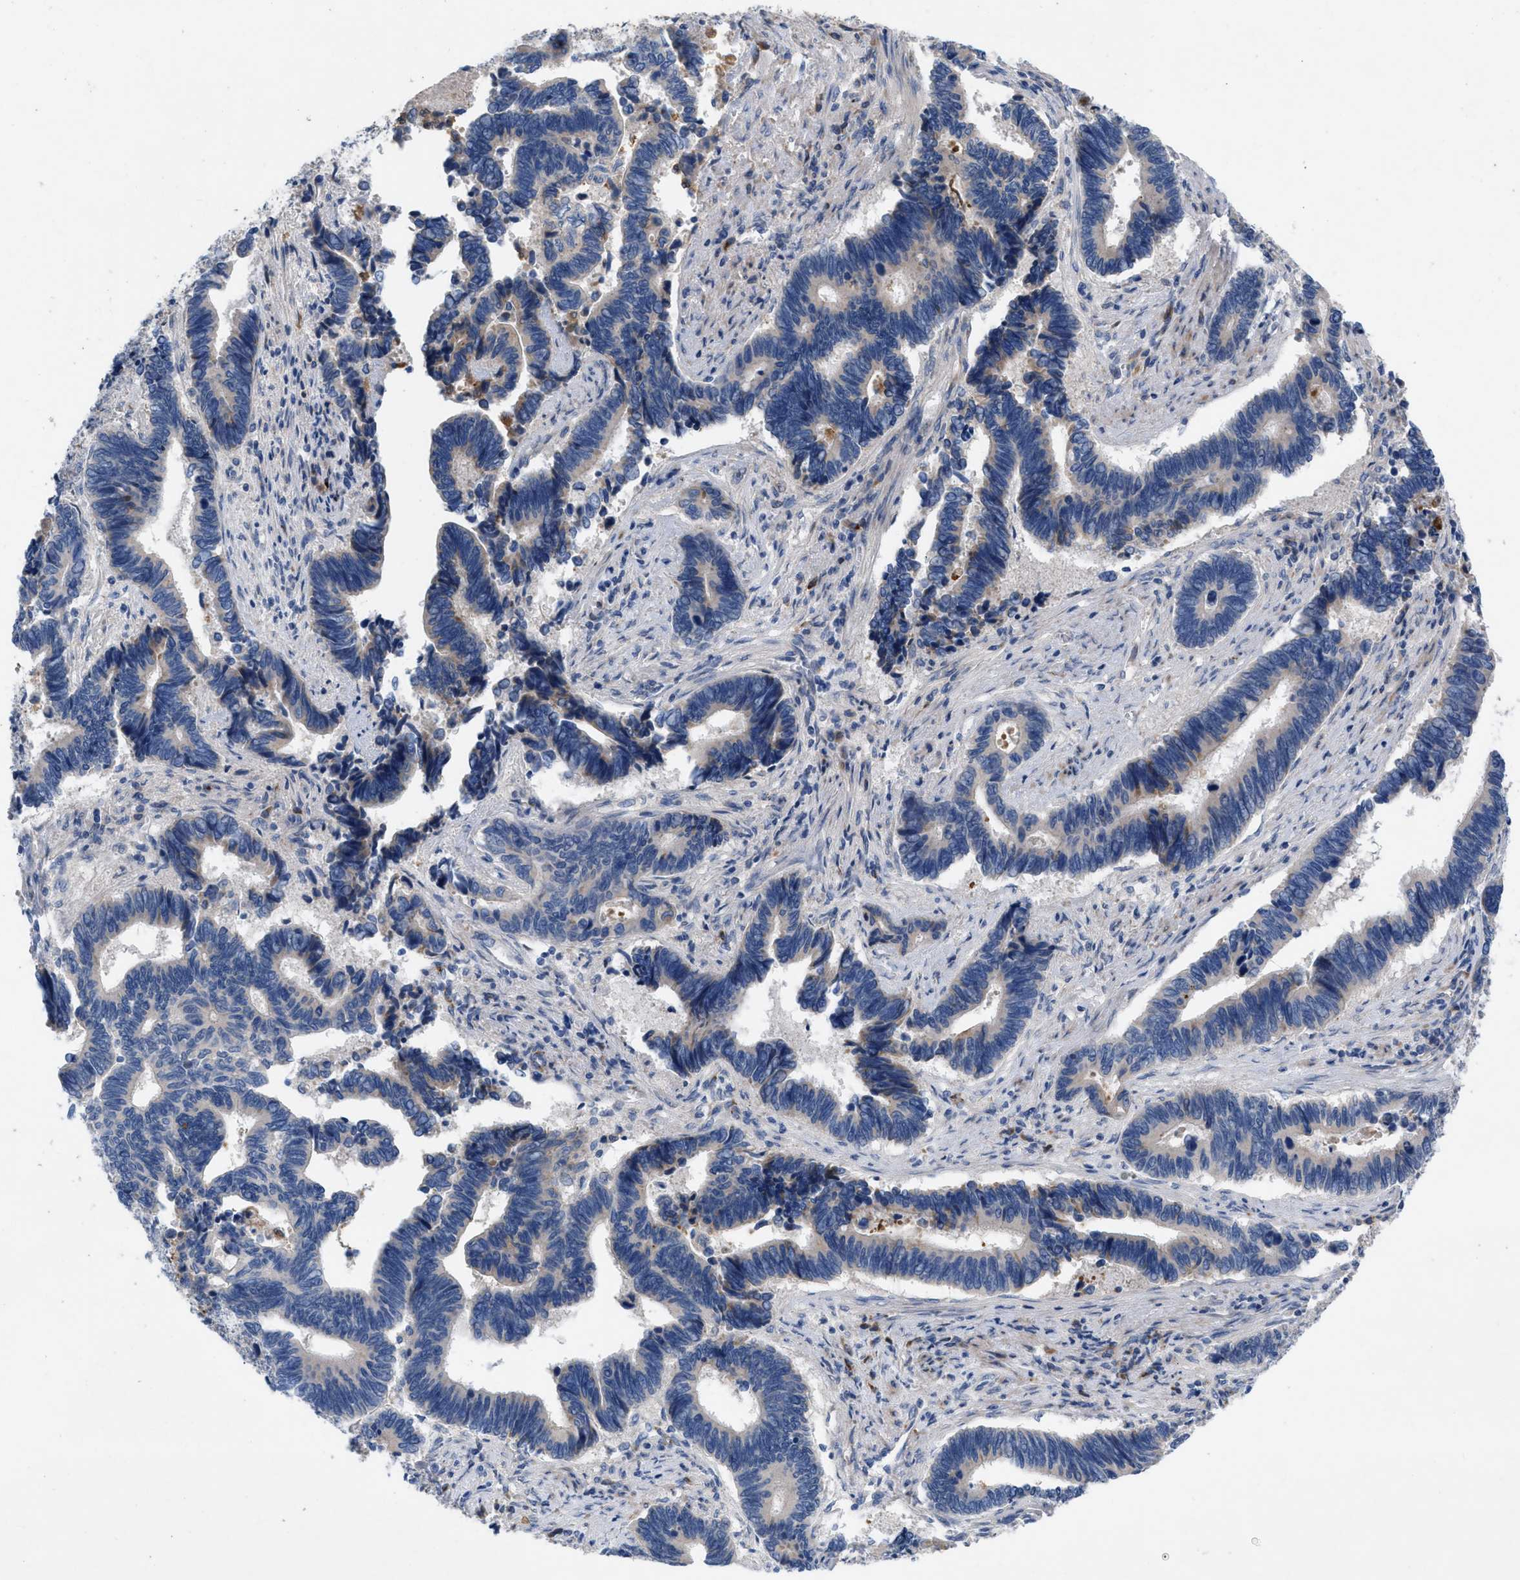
{"staining": {"intensity": "moderate", "quantity": "<25%", "location": "cytoplasmic/membranous"}, "tissue": "pancreatic cancer", "cell_type": "Tumor cells", "image_type": "cancer", "snomed": [{"axis": "morphology", "description": "Adenocarcinoma, NOS"}, {"axis": "topography", "description": "Pancreas"}], "caption": "A low amount of moderate cytoplasmic/membranous expression is identified in about <25% of tumor cells in pancreatic cancer (adenocarcinoma) tissue. The staining is performed using DAB brown chromogen to label protein expression. The nuclei are counter-stained blue using hematoxylin.", "gene": "PLPPR5", "patient": {"sex": "female", "age": 70}}